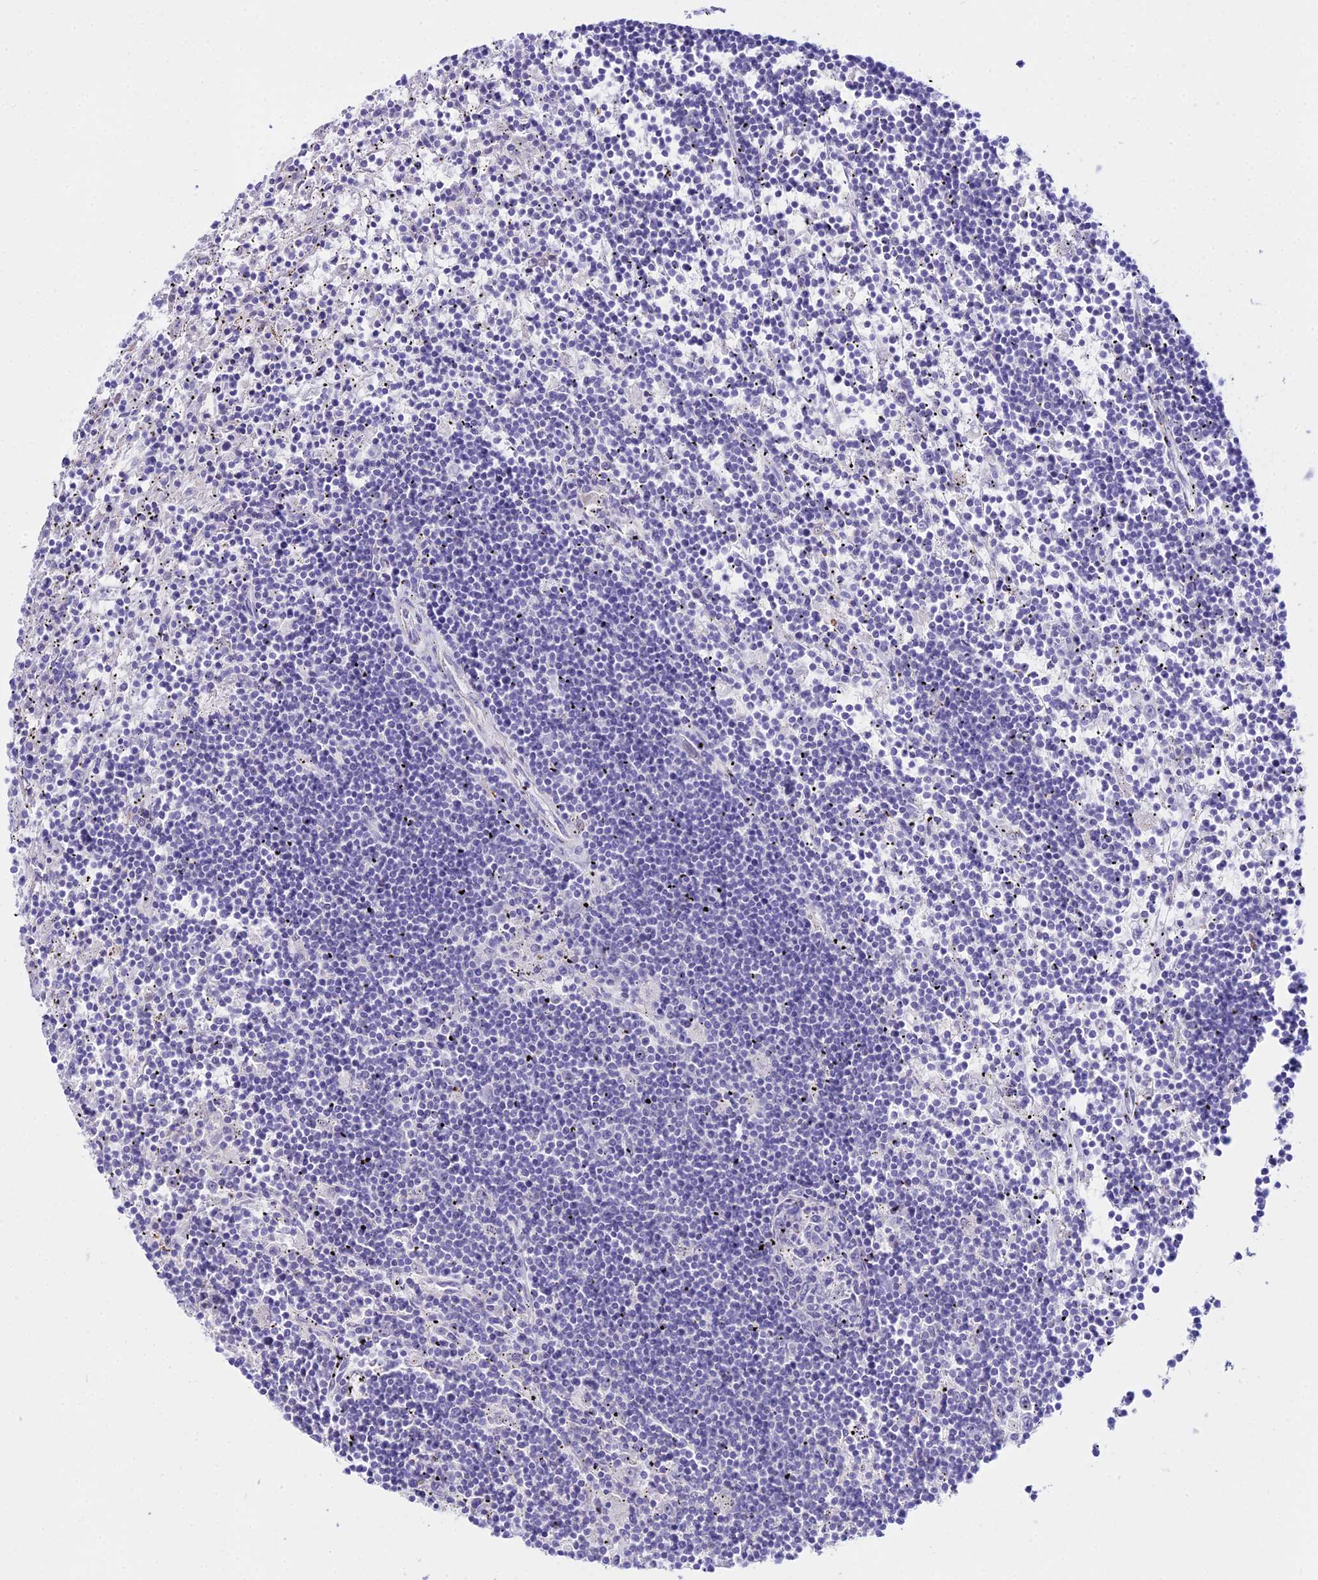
{"staining": {"intensity": "negative", "quantity": "none", "location": "none"}, "tissue": "lymphoma", "cell_type": "Tumor cells", "image_type": "cancer", "snomed": [{"axis": "morphology", "description": "Malignant lymphoma, non-Hodgkin's type, Low grade"}, {"axis": "topography", "description": "Spleen"}], "caption": "High power microscopy photomicrograph of an IHC micrograph of low-grade malignant lymphoma, non-Hodgkin's type, revealing no significant positivity in tumor cells. (DAB IHC, high magnification).", "gene": "DLX1", "patient": {"sex": "male", "age": 76}}